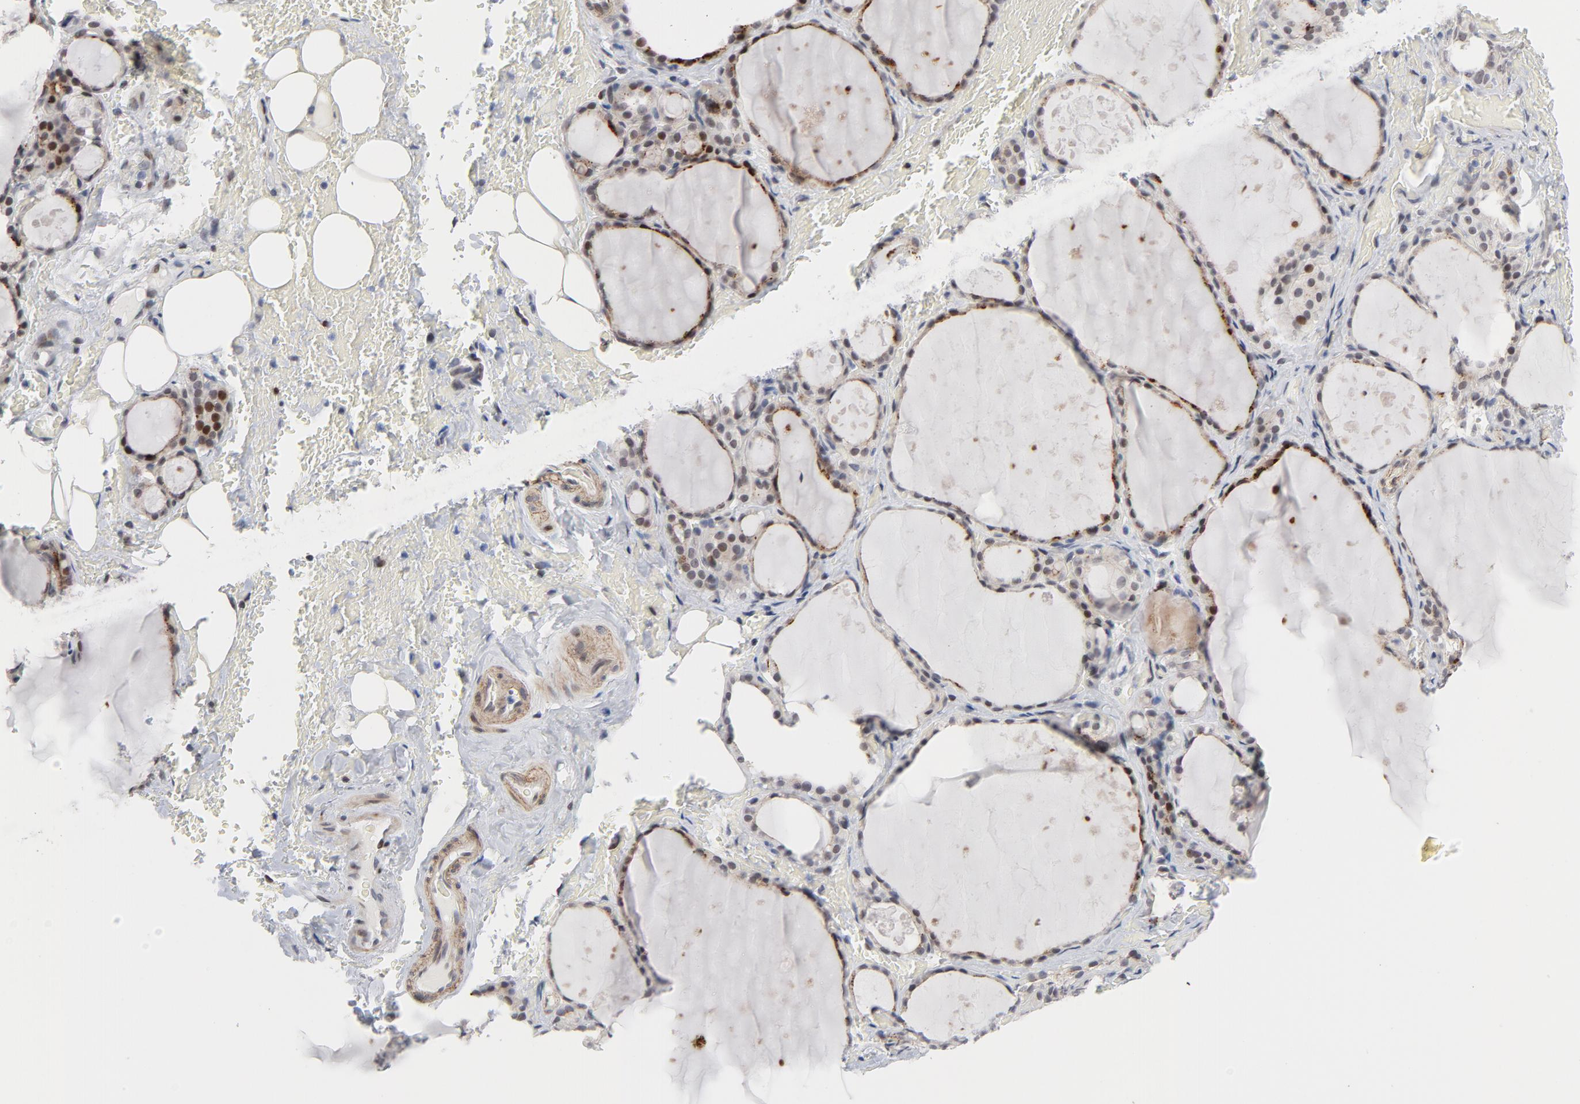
{"staining": {"intensity": "strong", "quantity": "<25%", "location": "cytoplasmic/membranous,nuclear"}, "tissue": "thyroid gland", "cell_type": "Glandular cells", "image_type": "normal", "snomed": [{"axis": "morphology", "description": "Normal tissue, NOS"}, {"axis": "topography", "description": "Thyroid gland"}], "caption": "DAB immunohistochemical staining of unremarkable human thyroid gland exhibits strong cytoplasmic/membranous,nuclear protein positivity in about <25% of glandular cells.", "gene": "NFIC", "patient": {"sex": "male", "age": 61}}